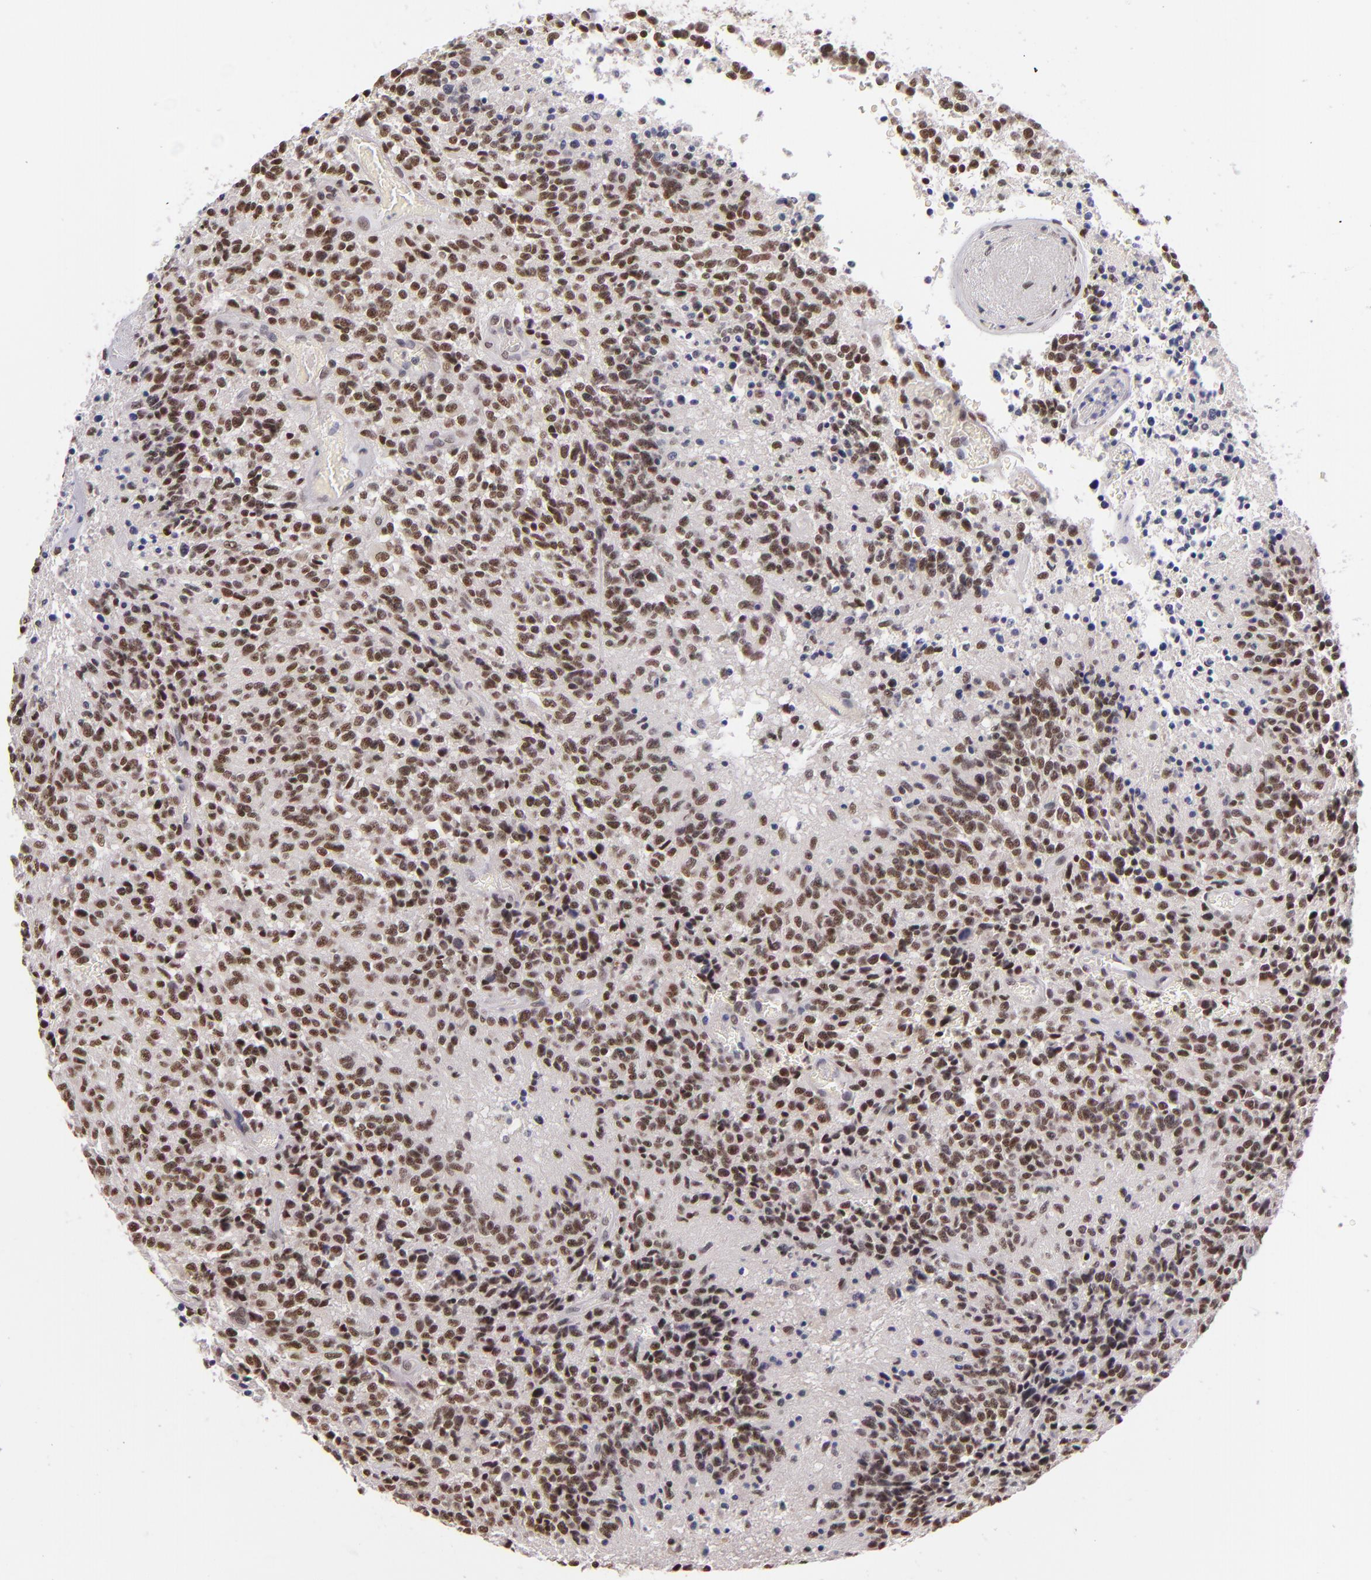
{"staining": {"intensity": "moderate", "quantity": ">75%", "location": "nuclear"}, "tissue": "glioma", "cell_type": "Tumor cells", "image_type": "cancer", "snomed": [{"axis": "morphology", "description": "Glioma, malignant, High grade"}, {"axis": "topography", "description": "Brain"}], "caption": "This is an image of immunohistochemistry staining of malignant glioma (high-grade), which shows moderate expression in the nuclear of tumor cells.", "gene": "ZNF148", "patient": {"sex": "male", "age": 36}}